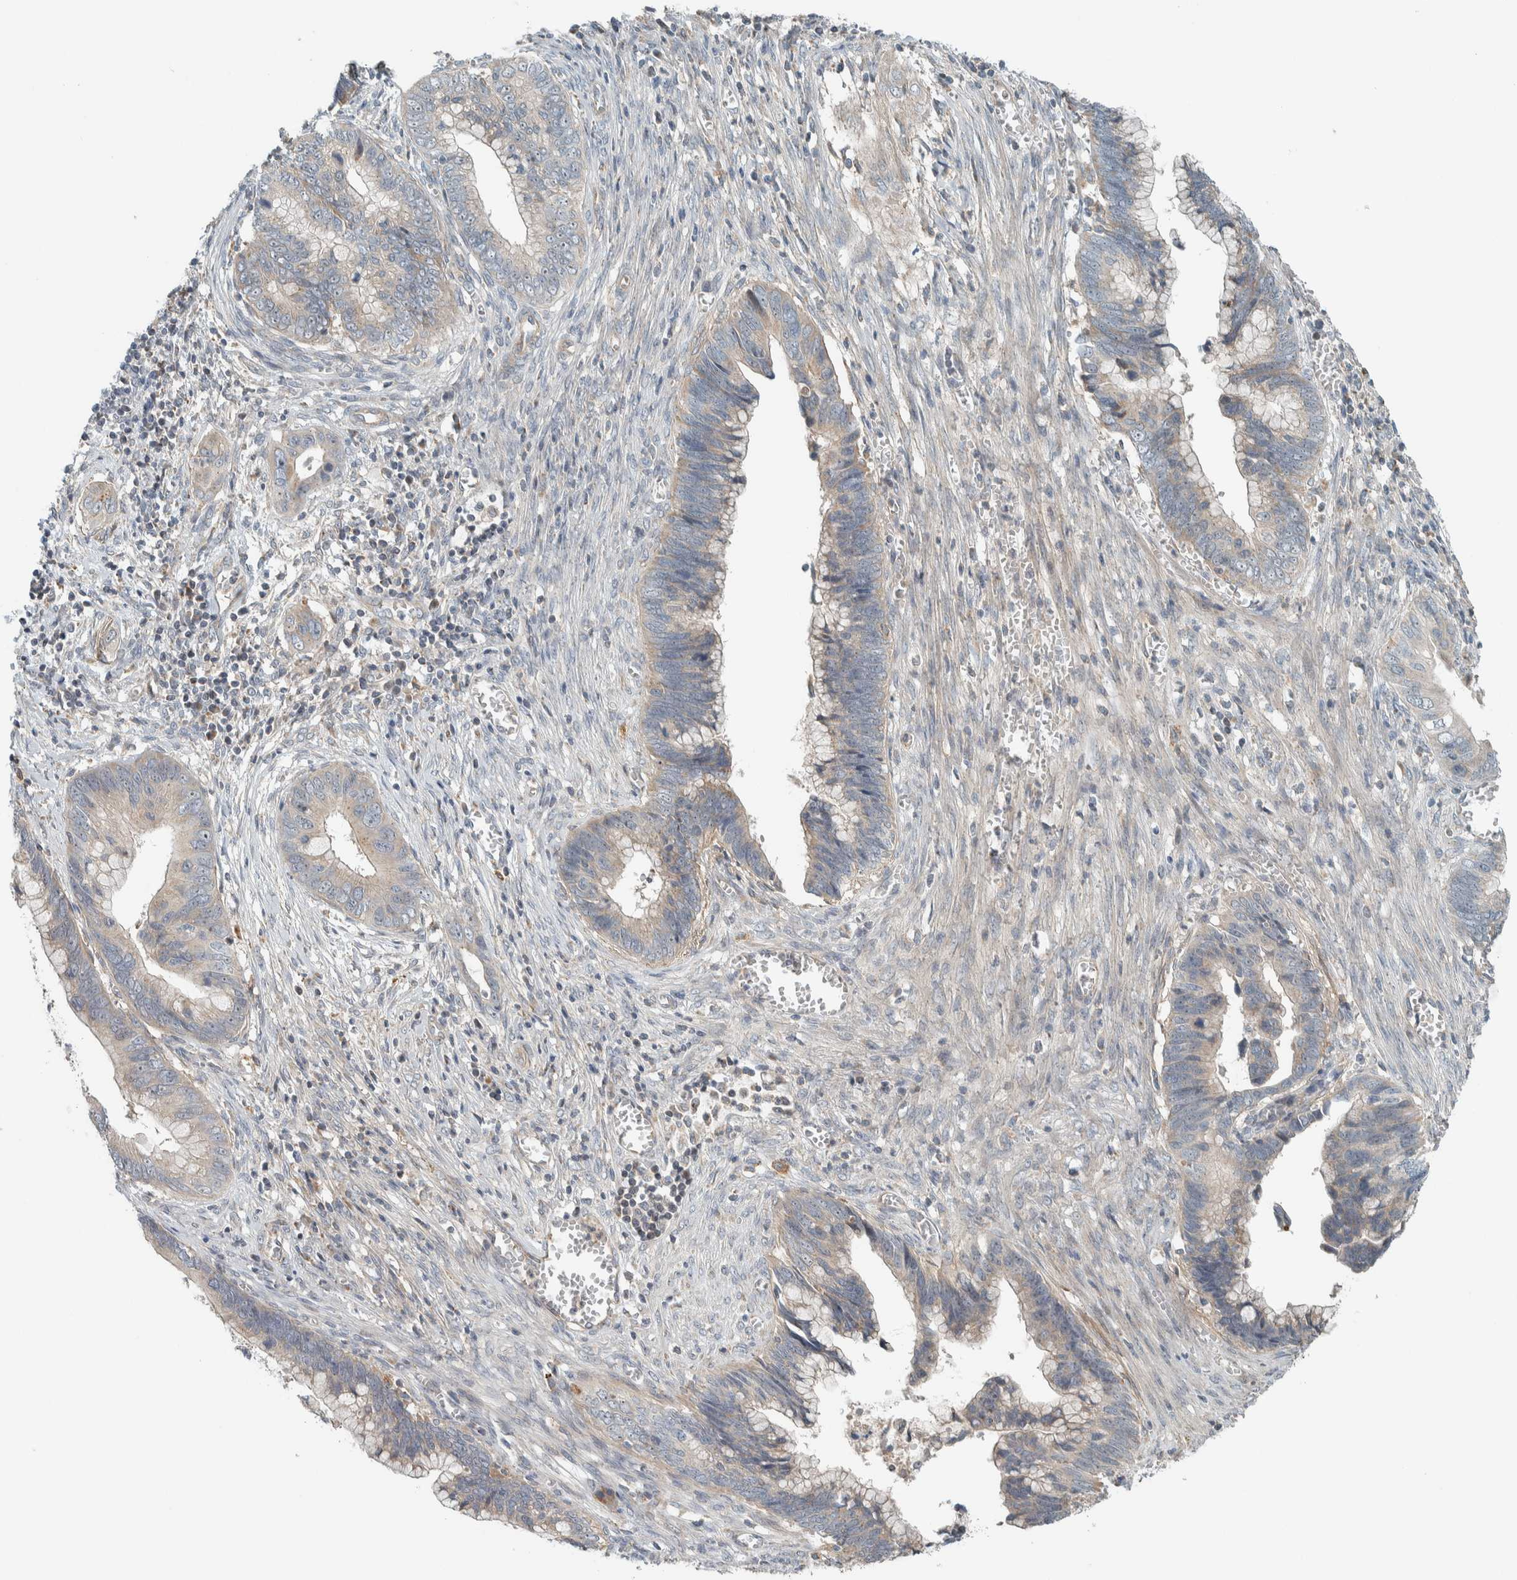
{"staining": {"intensity": "weak", "quantity": ">75%", "location": "cytoplasmic/membranous"}, "tissue": "cervical cancer", "cell_type": "Tumor cells", "image_type": "cancer", "snomed": [{"axis": "morphology", "description": "Adenocarcinoma, NOS"}, {"axis": "topography", "description": "Cervix"}], "caption": "Protein staining exhibits weak cytoplasmic/membranous positivity in about >75% of tumor cells in adenocarcinoma (cervical). (DAB (3,3'-diaminobenzidine) IHC, brown staining for protein, blue staining for nuclei).", "gene": "SLFN12L", "patient": {"sex": "female", "age": 44}}